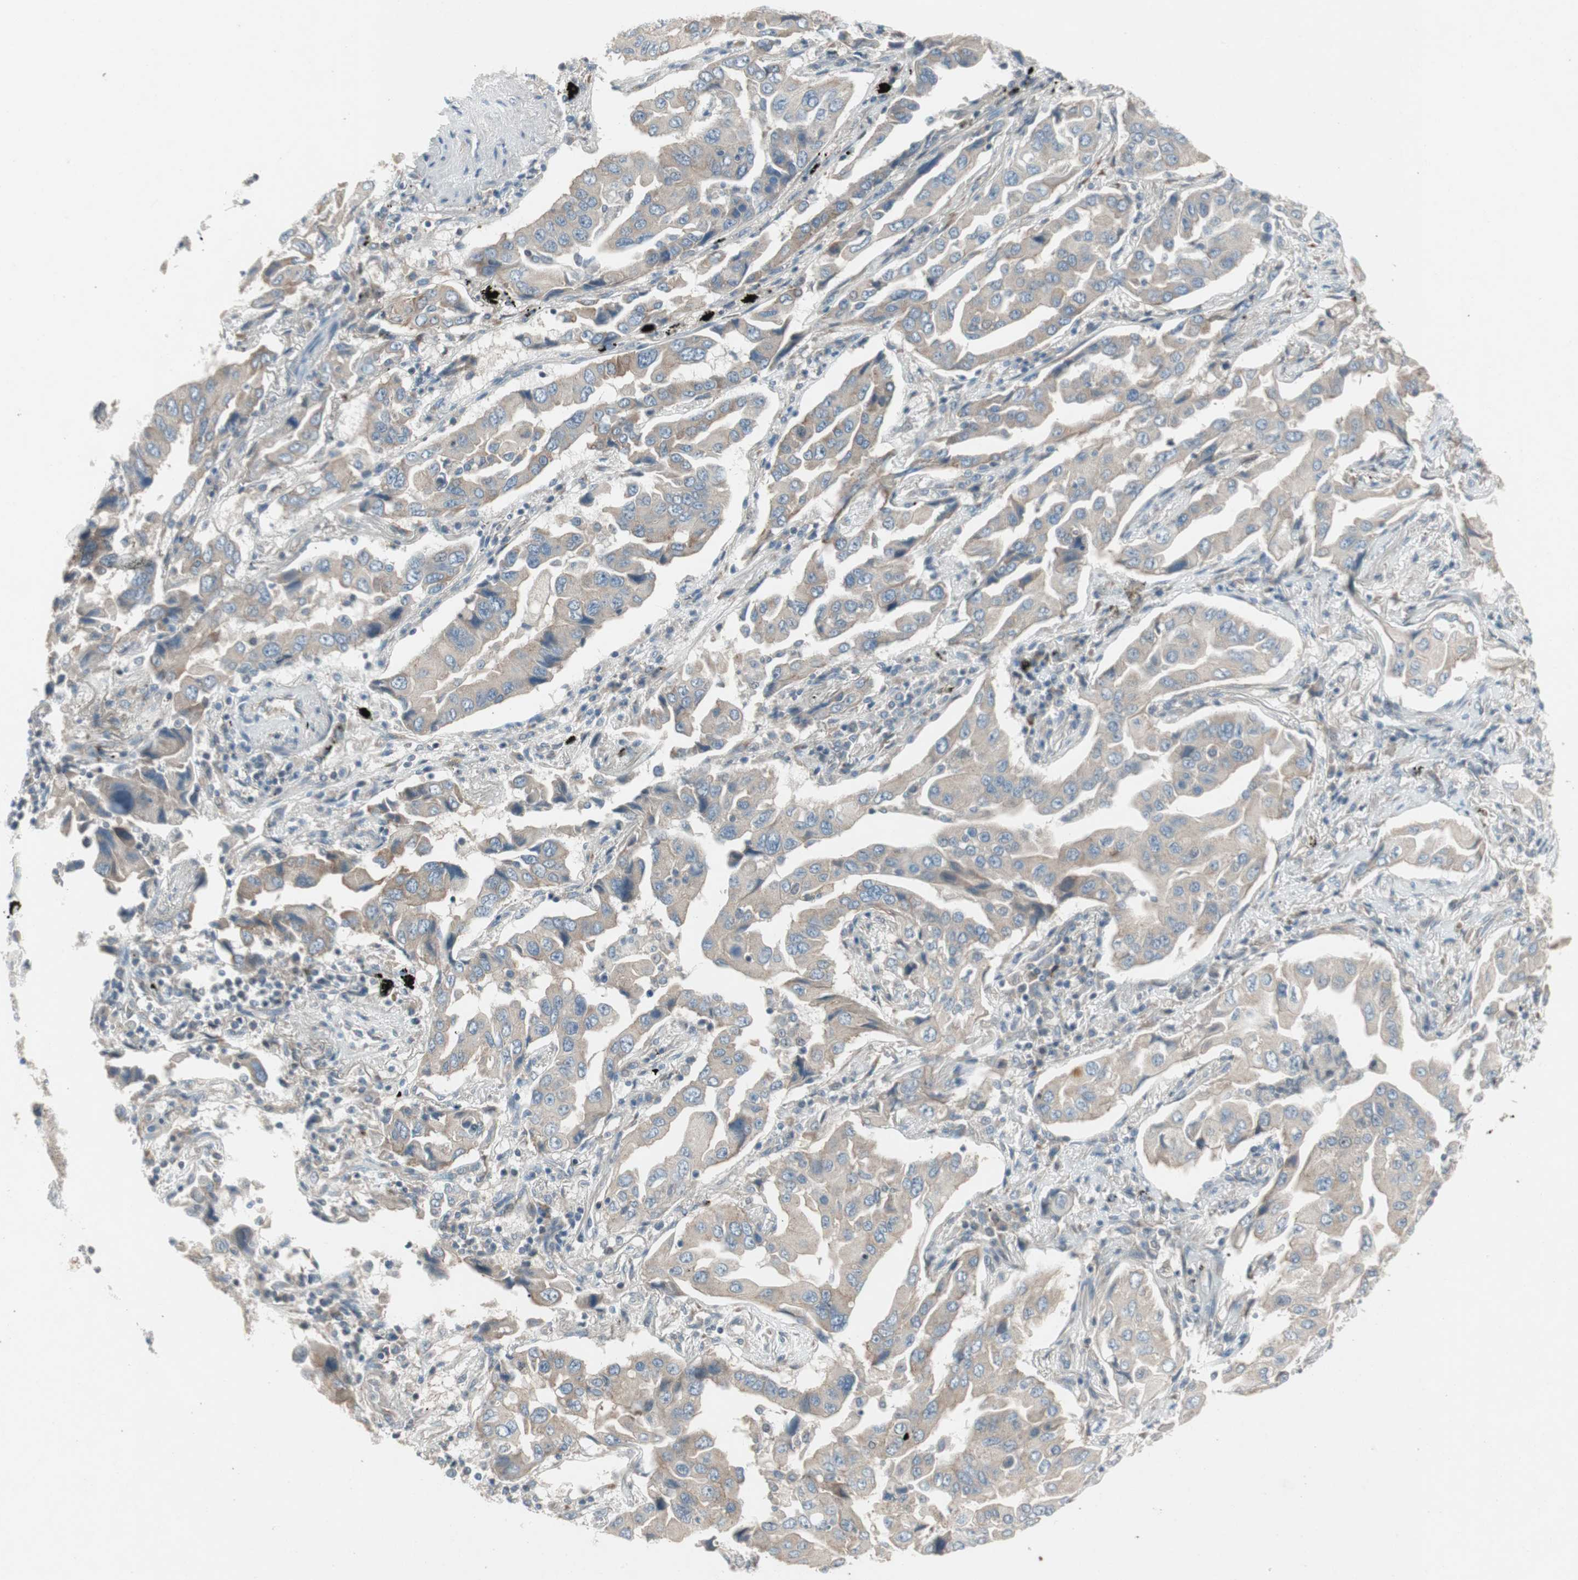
{"staining": {"intensity": "weak", "quantity": "25%-75%", "location": "cytoplasmic/membranous"}, "tissue": "lung cancer", "cell_type": "Tumor cells", "image_type": "cancer", "snomed": [{"axis": "morphology", "description": "Adenocarcinoma, NOS"}, {"axis": "topography", "description": "Lung"}], "caption": "Human lung adenocarcinoma stained with a brown dye displays weak cytoplasmic/membranous positive expression in about 25%-75% of tumor cells.", "gene": "PANK2", "patient": {"sex": "female", "age": 65}}